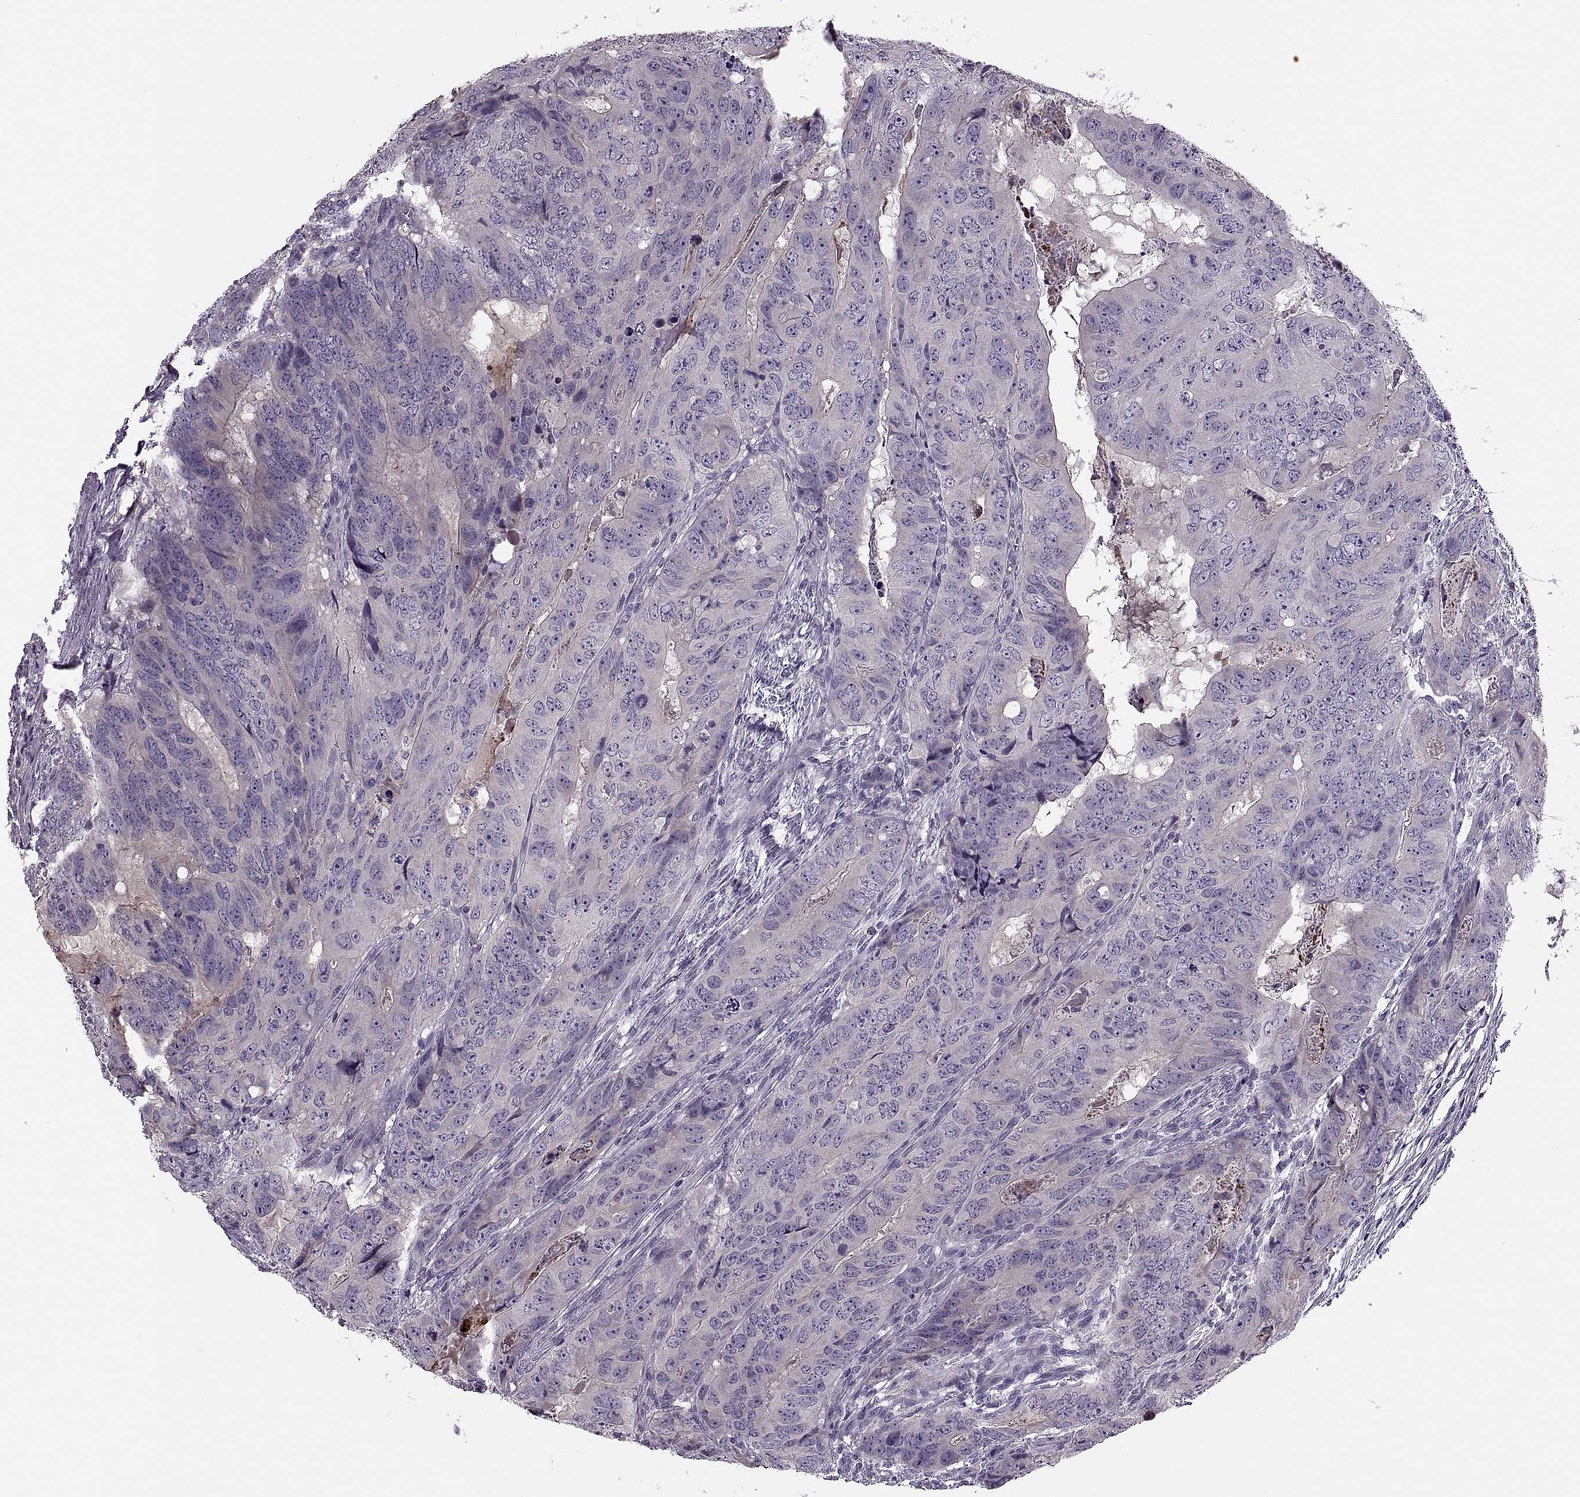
{"staining": {"intensity": "negative", "quantity": "none", "location": "none"}, "tissue": "colorectal cancer", "cell_type": "Tumor cells", "image_type": "cancer", "snomed": [{"axis": "morphology", "description": "Adenocarcinoma, NOS"}, {"axis": "topography", "description": "Colon"}], "caption": "A high-resolution image shows immunohistochemistry (IHC) staining of adenocarcinoma (colorectal), which exhibits no significant positivity in tumor cells. (IHC, brightfield microscopy, high magnification).", "gene": "PRSS54", "patient": {"sex": "male", "age": 79}}